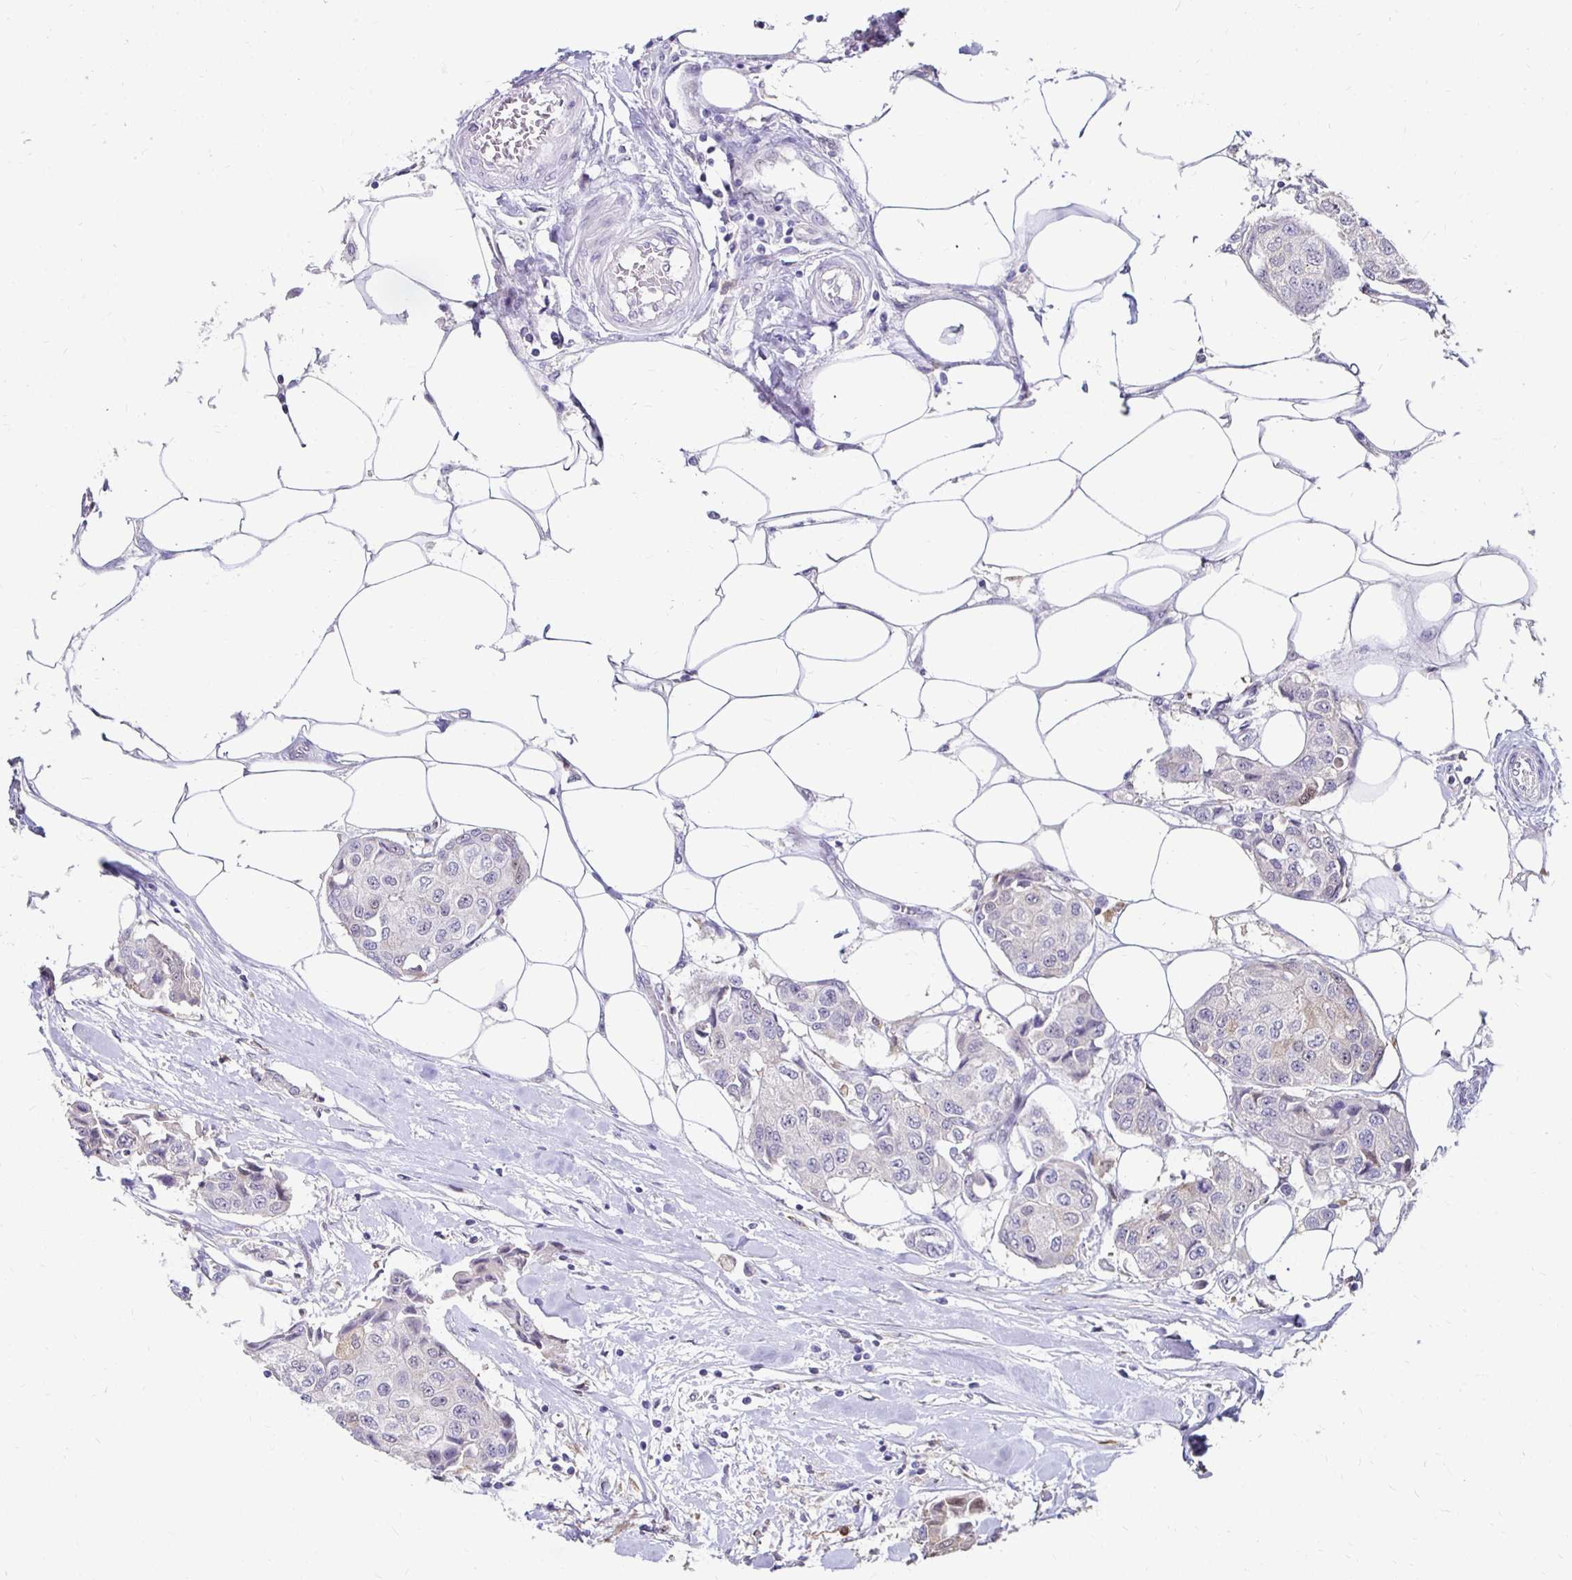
{"staining": {"intensity": "negative", "quantity": "none", "location": "none"}, "tissue": "breast cancer", "cell_type": "Tumor cells", "image_type": "cancer", "snomed": [{"axis": "morphology", "description": "Duct carcinoma"}, {"axis": "topography", "description": "Breast"}, {"axis": "topography", "description": "Lymph node"}], "caption": "Human breast cancer stained for a protein using immunohistochemistry demonstrates no positivity in tumor cells.", "gene": "PADI2", "patient": {"sex": "female", "age": 80}}